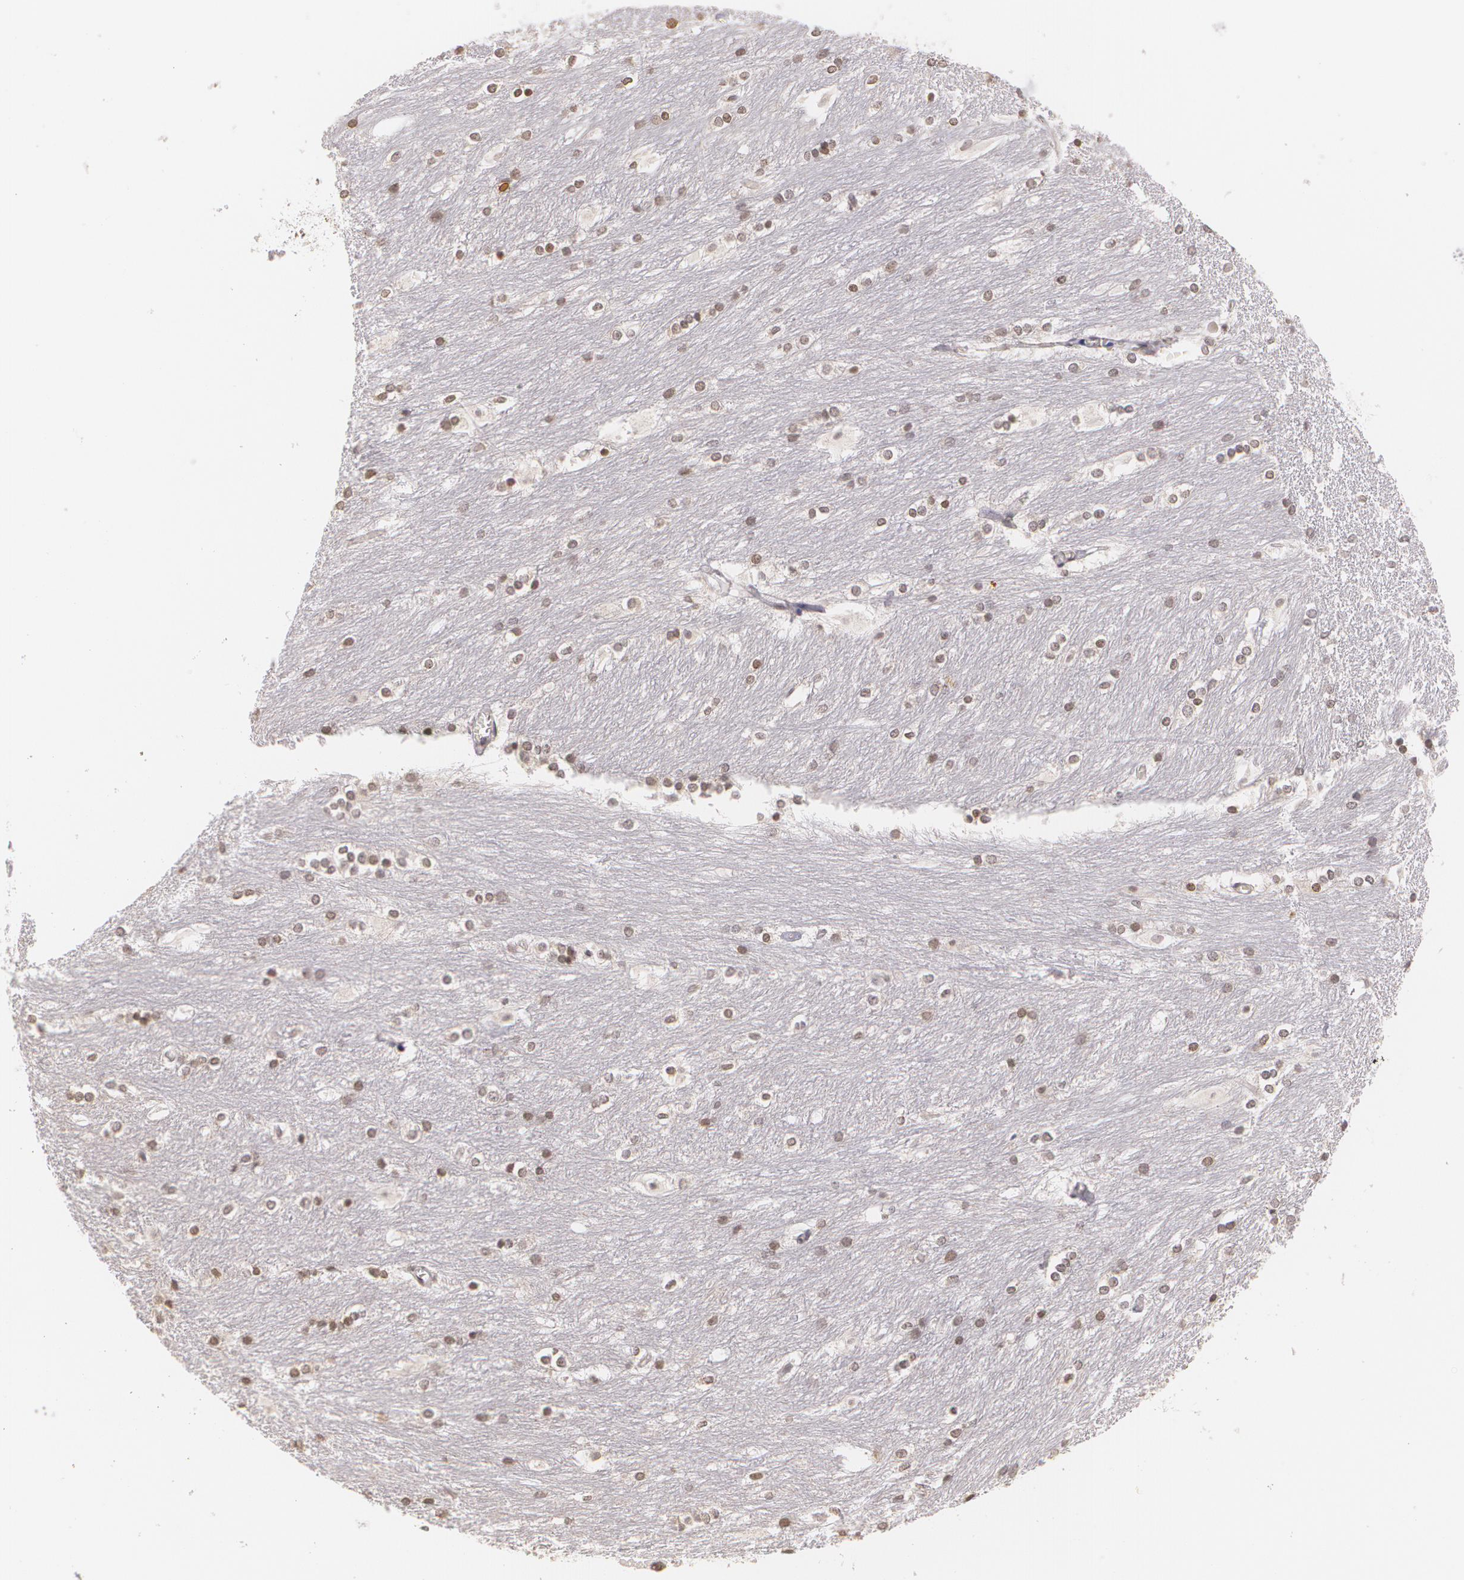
{"staining": {"intensity": "weak", "quantity": ">75%", "location": "nuclear"}, "tissue": "caudate", "cell_type": "Glial cells", "image_type": "normal", "snomed": [{"axis": "morphology", "description": "Normal tissue, NOS"}, {"axis": "topography", "description": "Lateral ventricle wall"}], "caption": "High-magnification brightfield microscopy of unremarkable caudate stained with DAB (3,3'-diaminobenzidine) (brown) and counterstained with hematoxylin (blue). glial cells exhibit weak nuclear staining is appreciated in approximately>75% of cells. (Brightfield microscopy of DAB IHC at high magnification).", "gene": "THRB", "patient": {"sex": "female", "age": 19}}